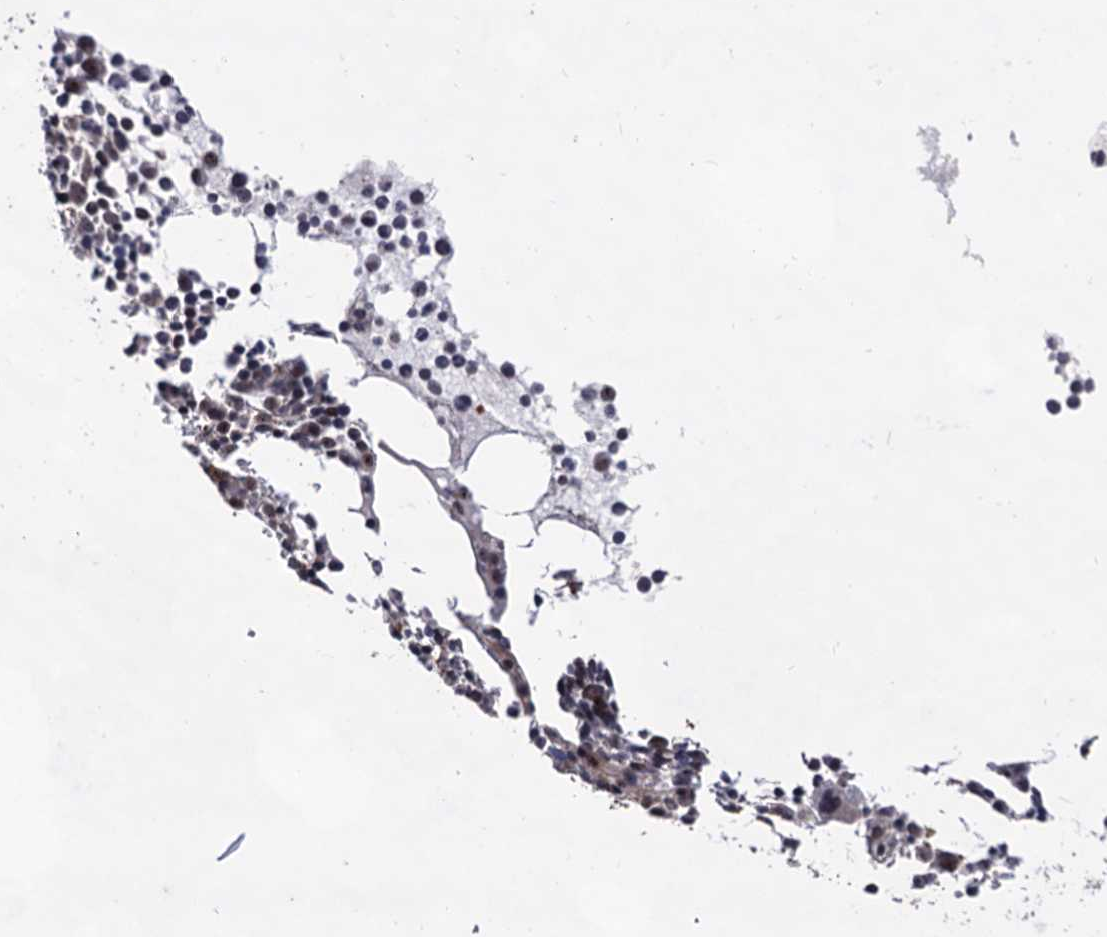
{"staining": {"intensity": "moderate", "quantity": "<25%", "location": "nuclear"}, "tissue": "bone marrow", "cell_type": "Hematopoietic cells", "image_type": "normal", "snomed": [{"axis": "morphology", "description": "Normal tissue, NOS"}, {"axis": "topography", "description": "Bone marrow"}], "caption": "Brown immunohistochemical staining in normal bone marrow reveals moderate nuclear staining in about <25% of hematopoietic cells. (brown staining indicates protein expression, while blue staining denotes nuclei).", "gene": "EXOSC10", "patient": {"sex": "female", "age": 89}}